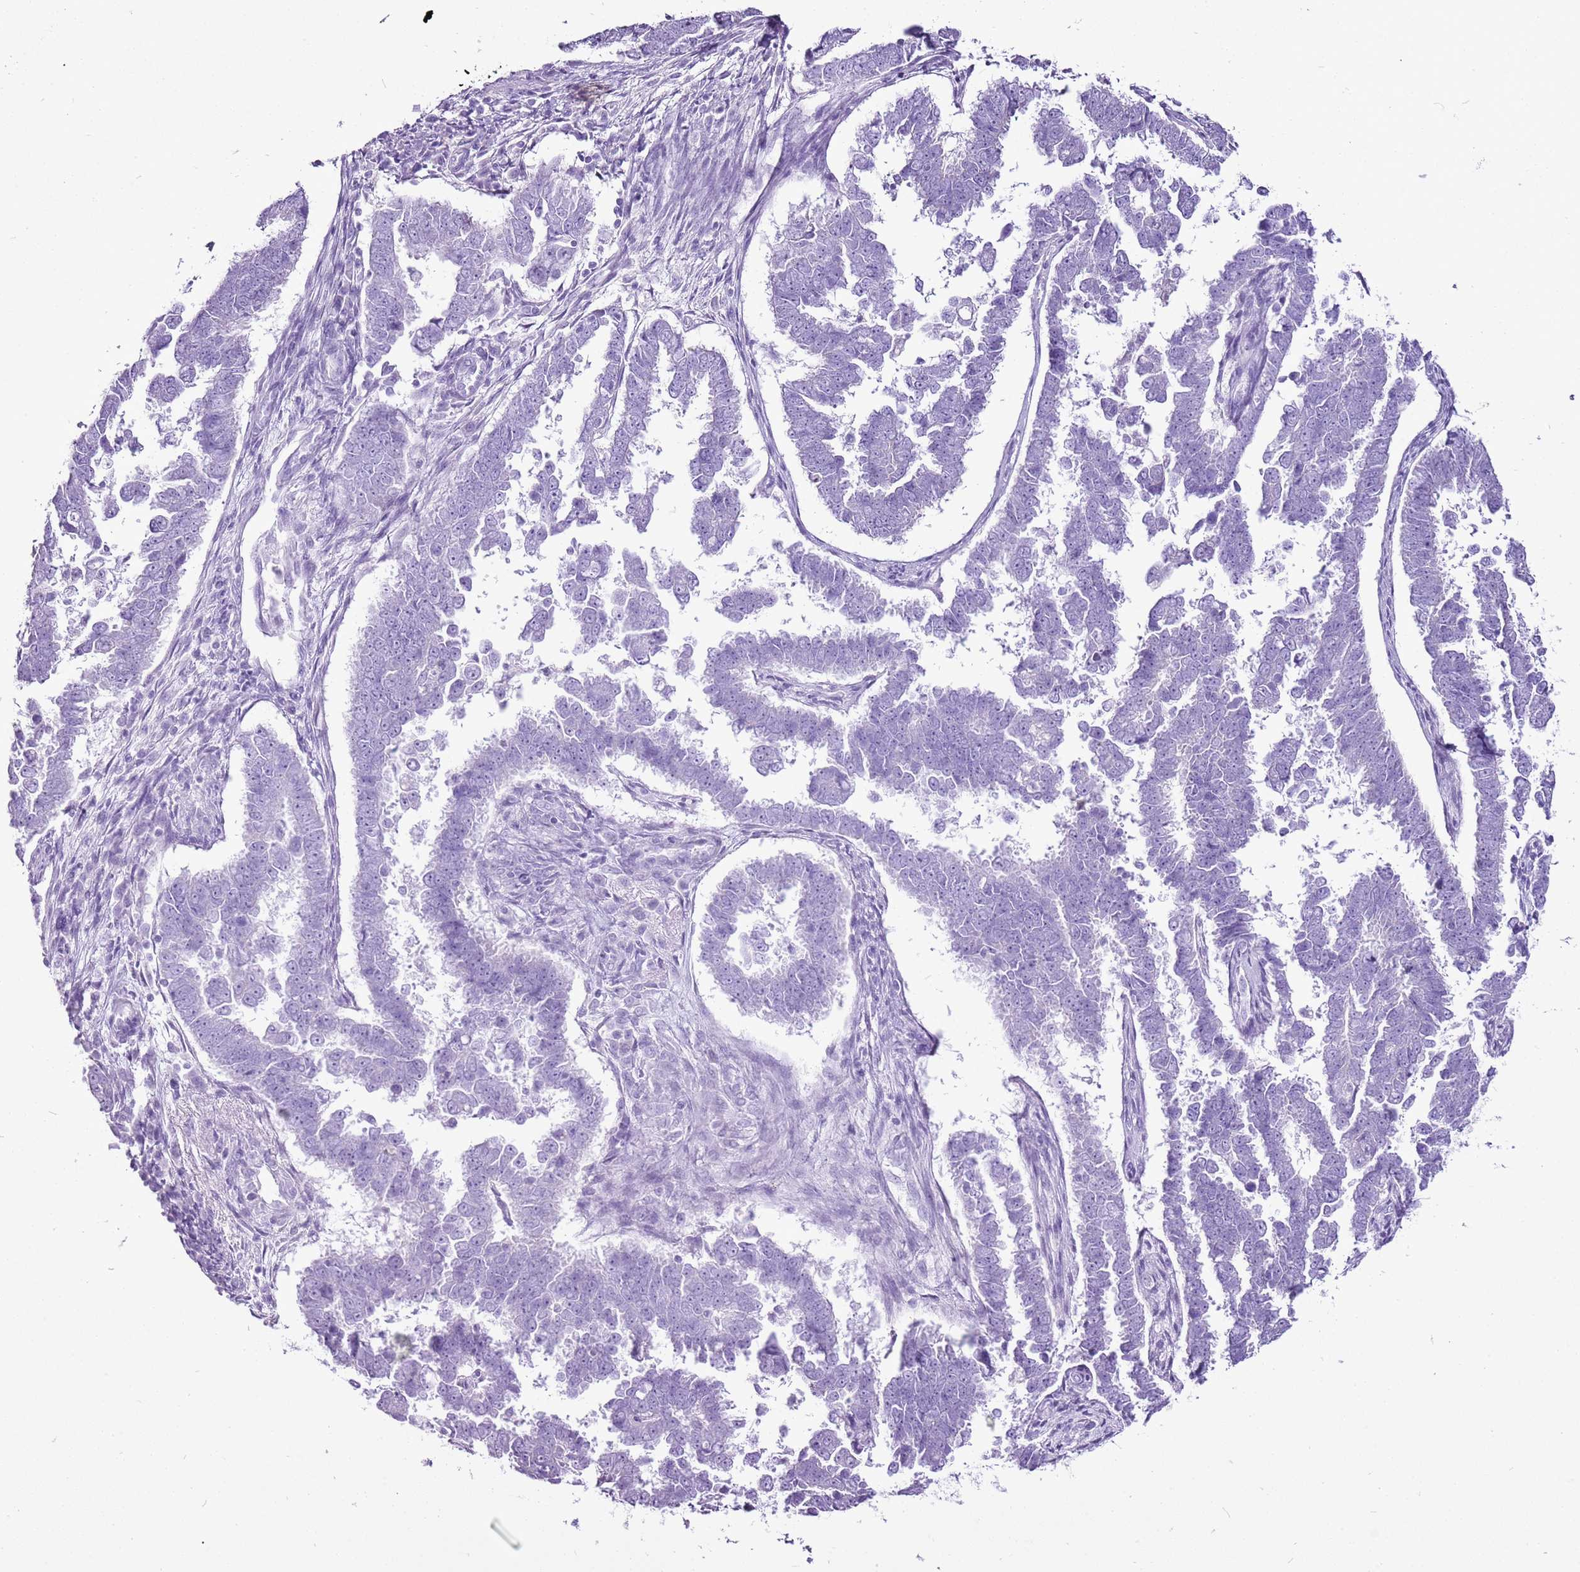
{"staining": {"intensity": "negative", "quantity": "none", "location": "none"}, "tissue": "endometrial cancer", "cell_type": "Tumor cells", "image_type": "cancer", "snomed": [{"axis": "morphology", "description": "Adenocarcinoma, NOS"}, {"axis": "topography", "description": "Endometrium"}], "caption": "Protein analysis of endometrial cancer exhibits no significant staining in tumor cells.", "gene": "CNFN", "patient": {"sex": "female", "age": 75}}